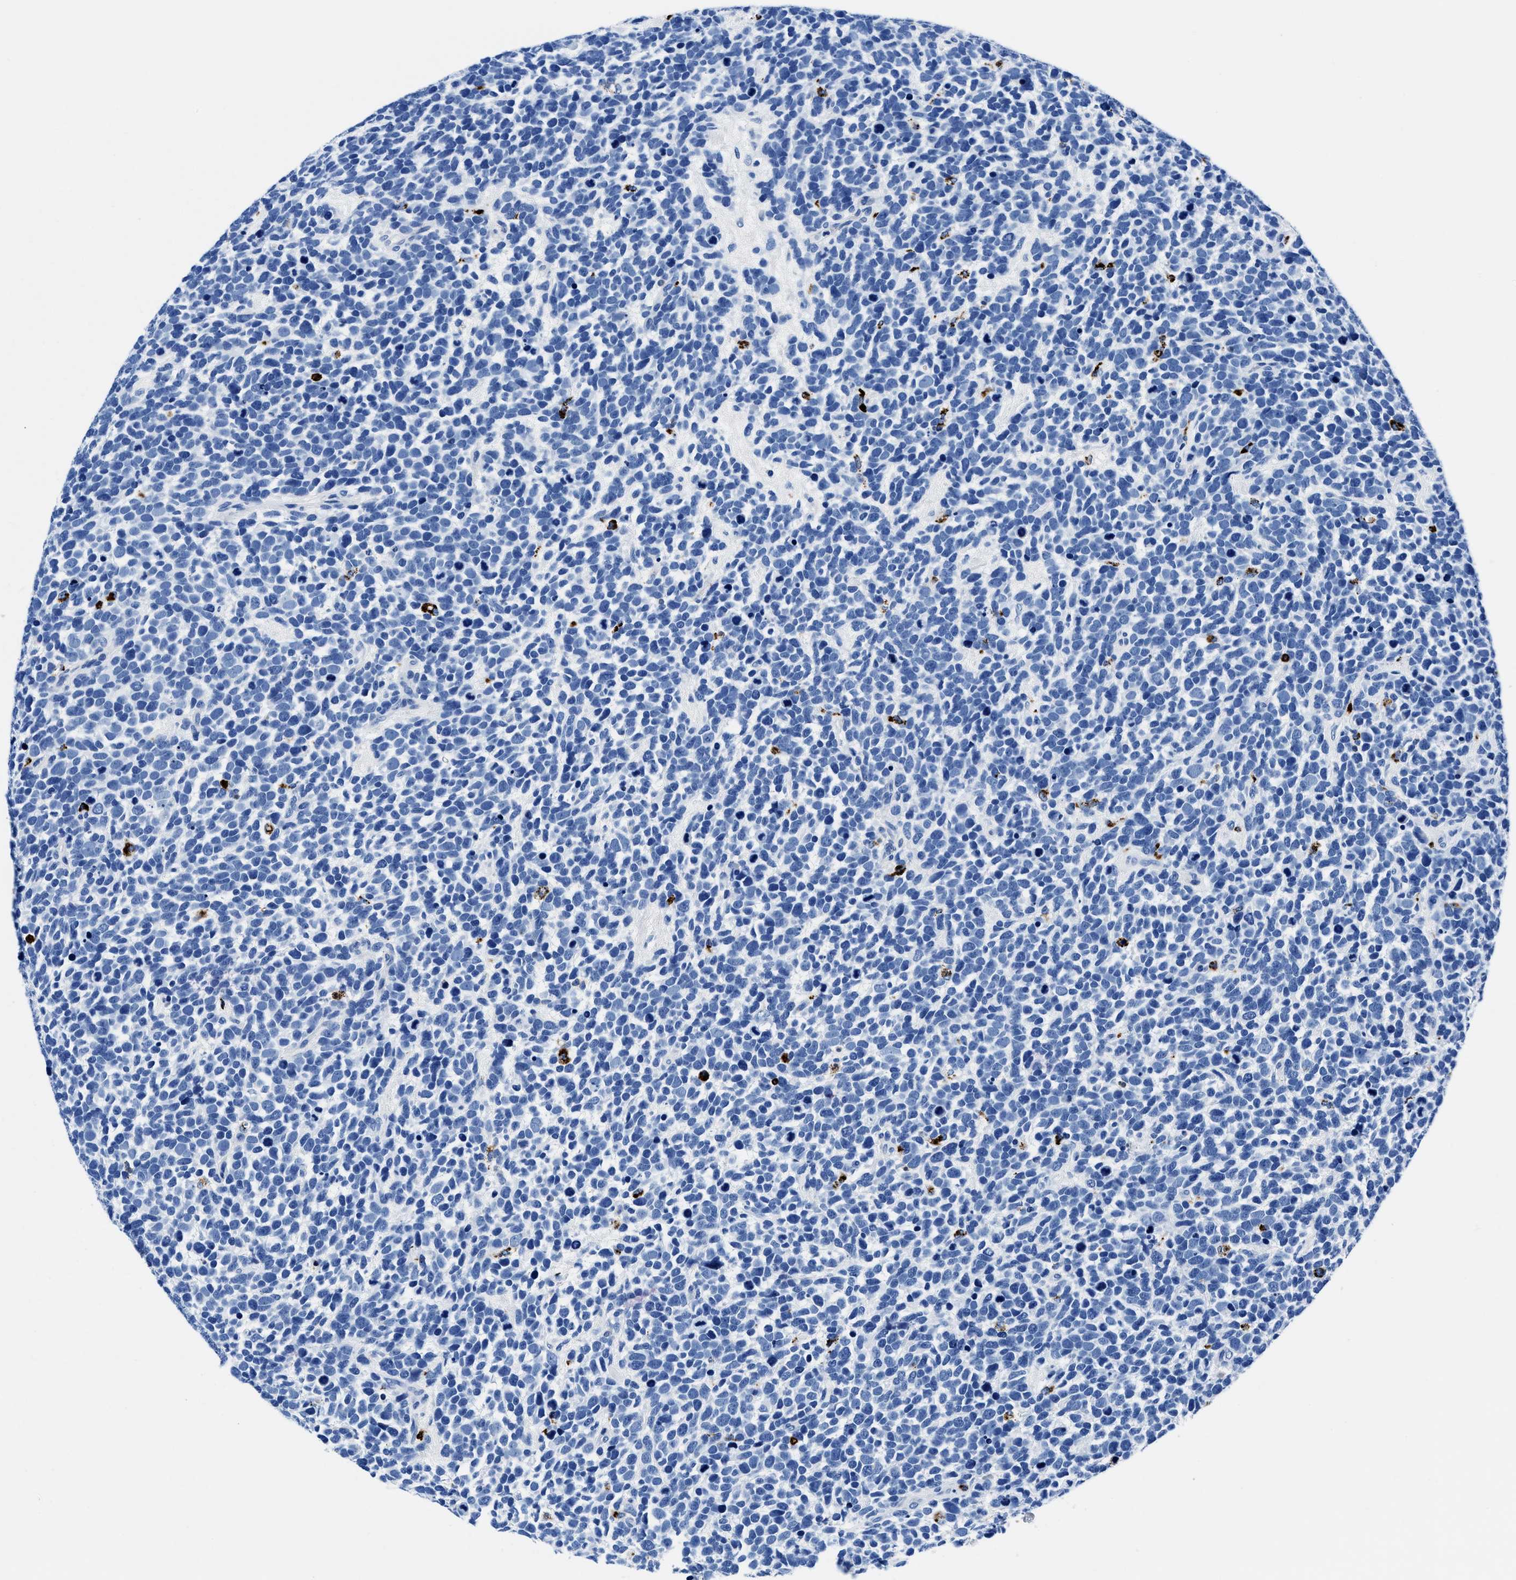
{"staining": {"intensity": "negative", "quantity": "none", "location": "none"}, "tissue": "urothelial cancer", "cell_type": "Tumor cells", "image_type": "cancer", "snomed": [{"axis": "morphology", "description": "Urothelial carcinoma, High grade"}, {"axis": "topography", "description": "Urinary bladder"}], "caption": "High-grade urothelial carcinoma was stained to show a protein in brown. There is no significant expression in tumor cells.", "gene": "OR14K1", "patient": {"sex": "female", "age": 82}}